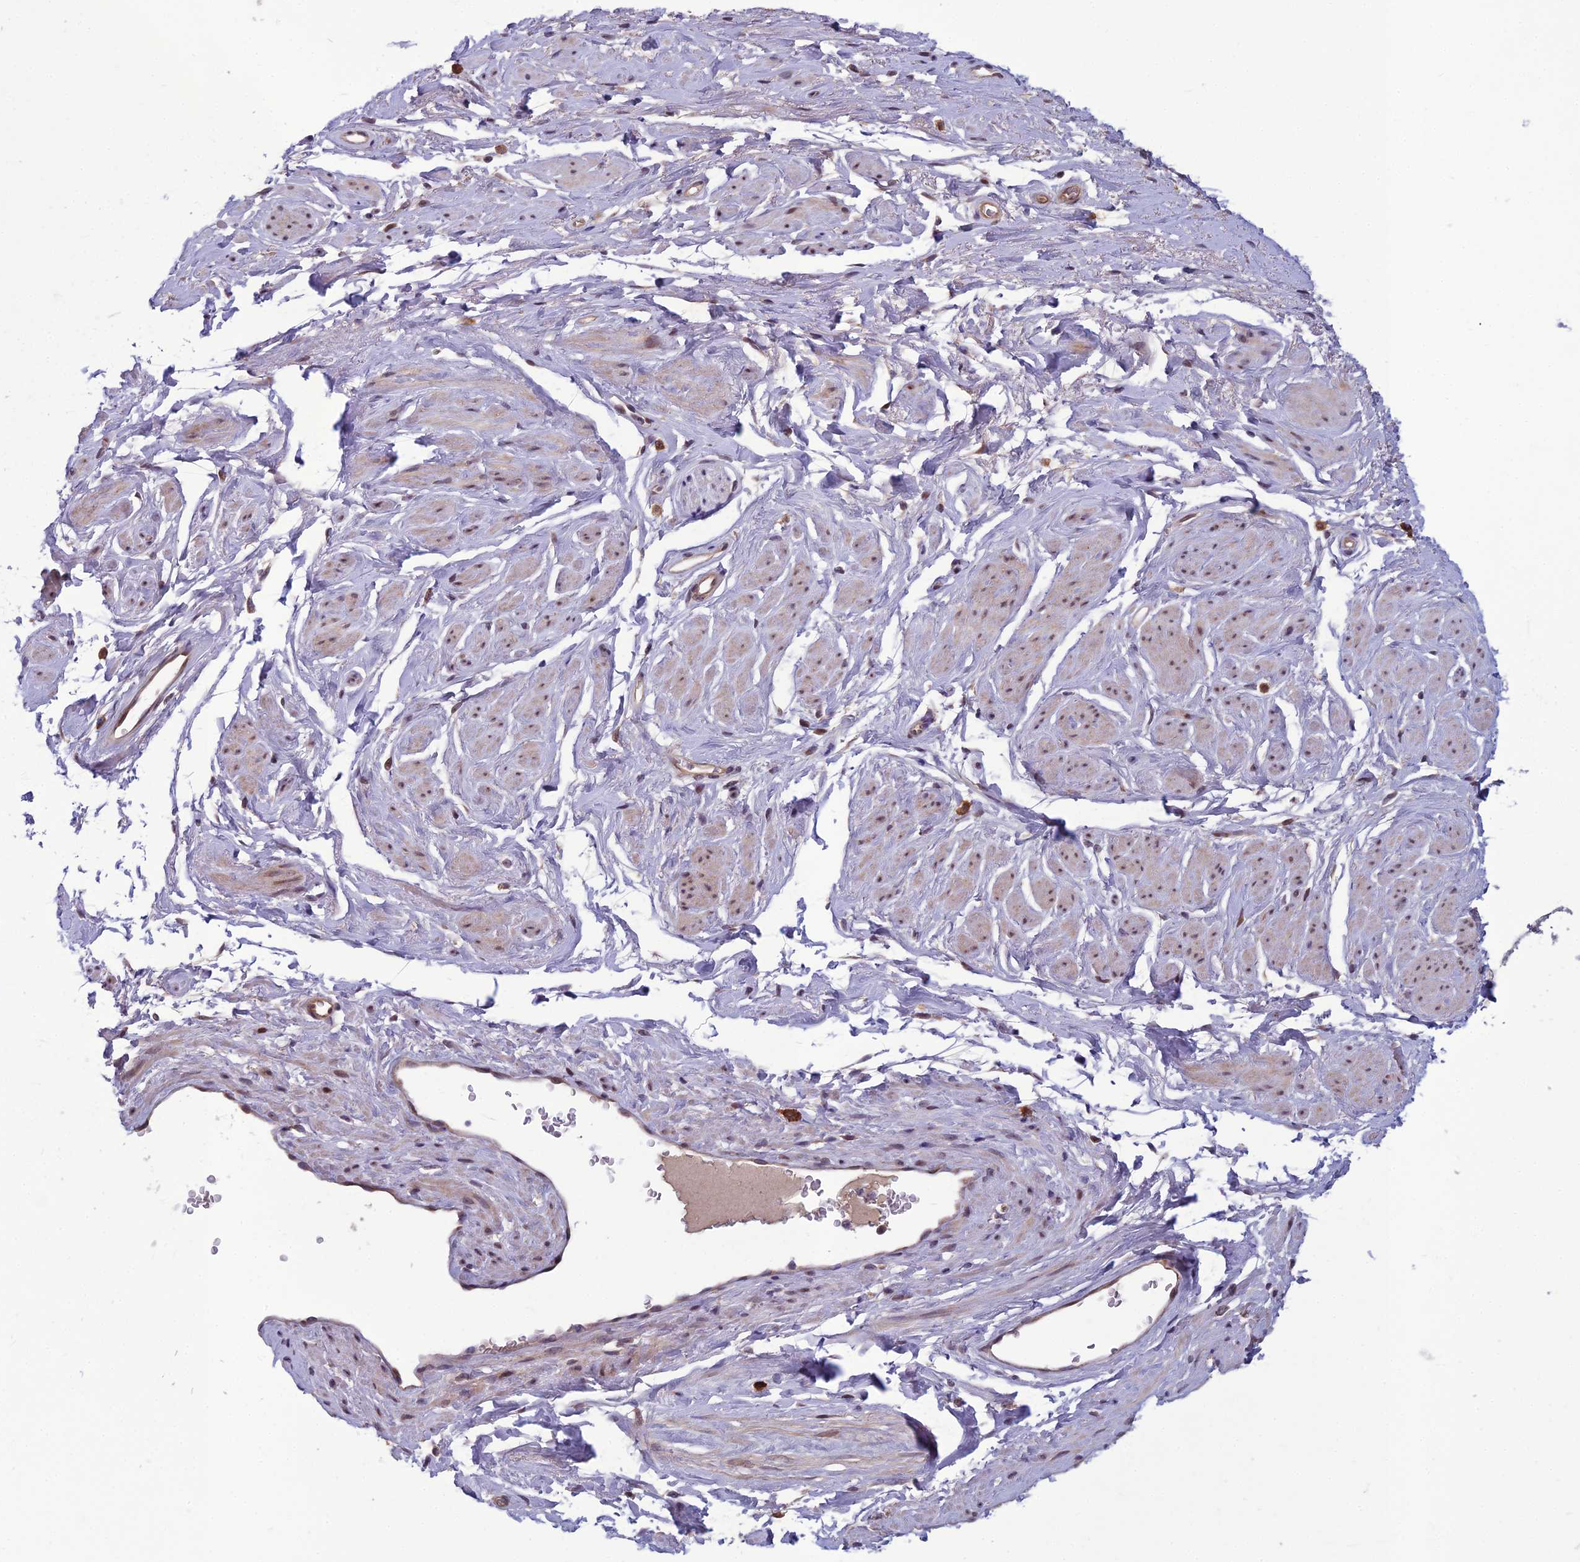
{"staining": {"intensity": "negative", "quantity": "none", "location": "none"}, "tissue": "adipose tissue", "cell_type": "Adipocytes", "image_type": "normal", "snomed": [{"axis": "morphology", "description": "Normal tissue, NOS"}, {"axis": "morphology", "description": "Adenocarcinoma, NOS"}, {"axis": "topography", "description": "Rectum"}, {"axis": "topography", "description": "Vagina"}, {"axis": "topography", "description": "Peripheral nerve tissue"}], "caption": "Micrograph shows no protein staining in adipocytes of normal adipose tissue. Nuclei are stained in blue.", "gene": "FBRS", "patient": {"sex": "female", "age": 71}}